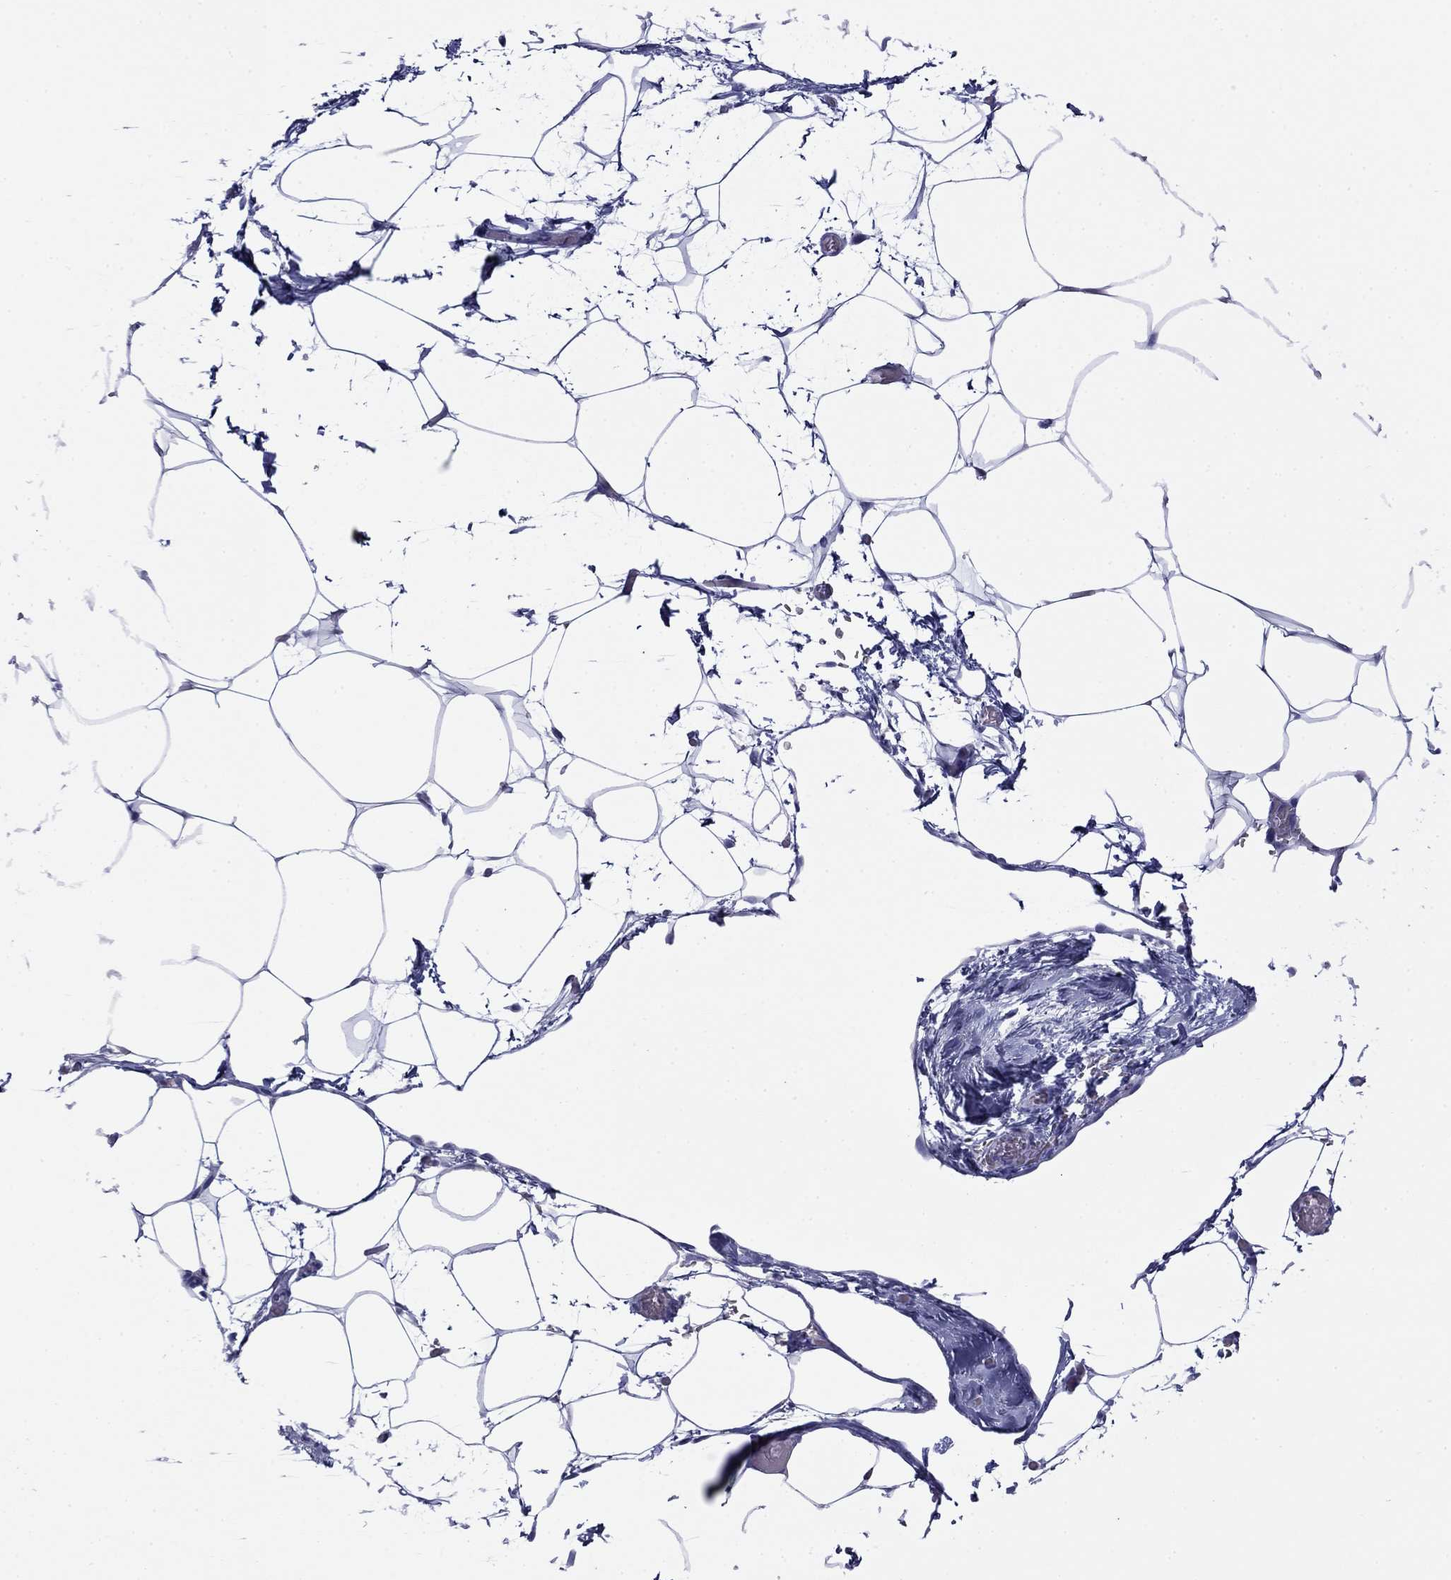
{"staining": {"intensity": "negative", "quantity": "none", "location": "none"}, "tissue": "adipose tissue", "cell_type": "Adipocytes", "image_type": "normal", "snomed": [{"axis": "morphology", "description": "Normal tissue, NOS"}, {"axis": "topography", "description": "Adipose tissue"}], "caption": "Immunohistochemistry (IHC) image of benign adipose tissue stained for a protein (brown), which shows no positivity in adipocytes. (DAB immunohistochemistry, high magnification).", "gene": "GIP", "patient": {"sex": "male", "age": 57}}